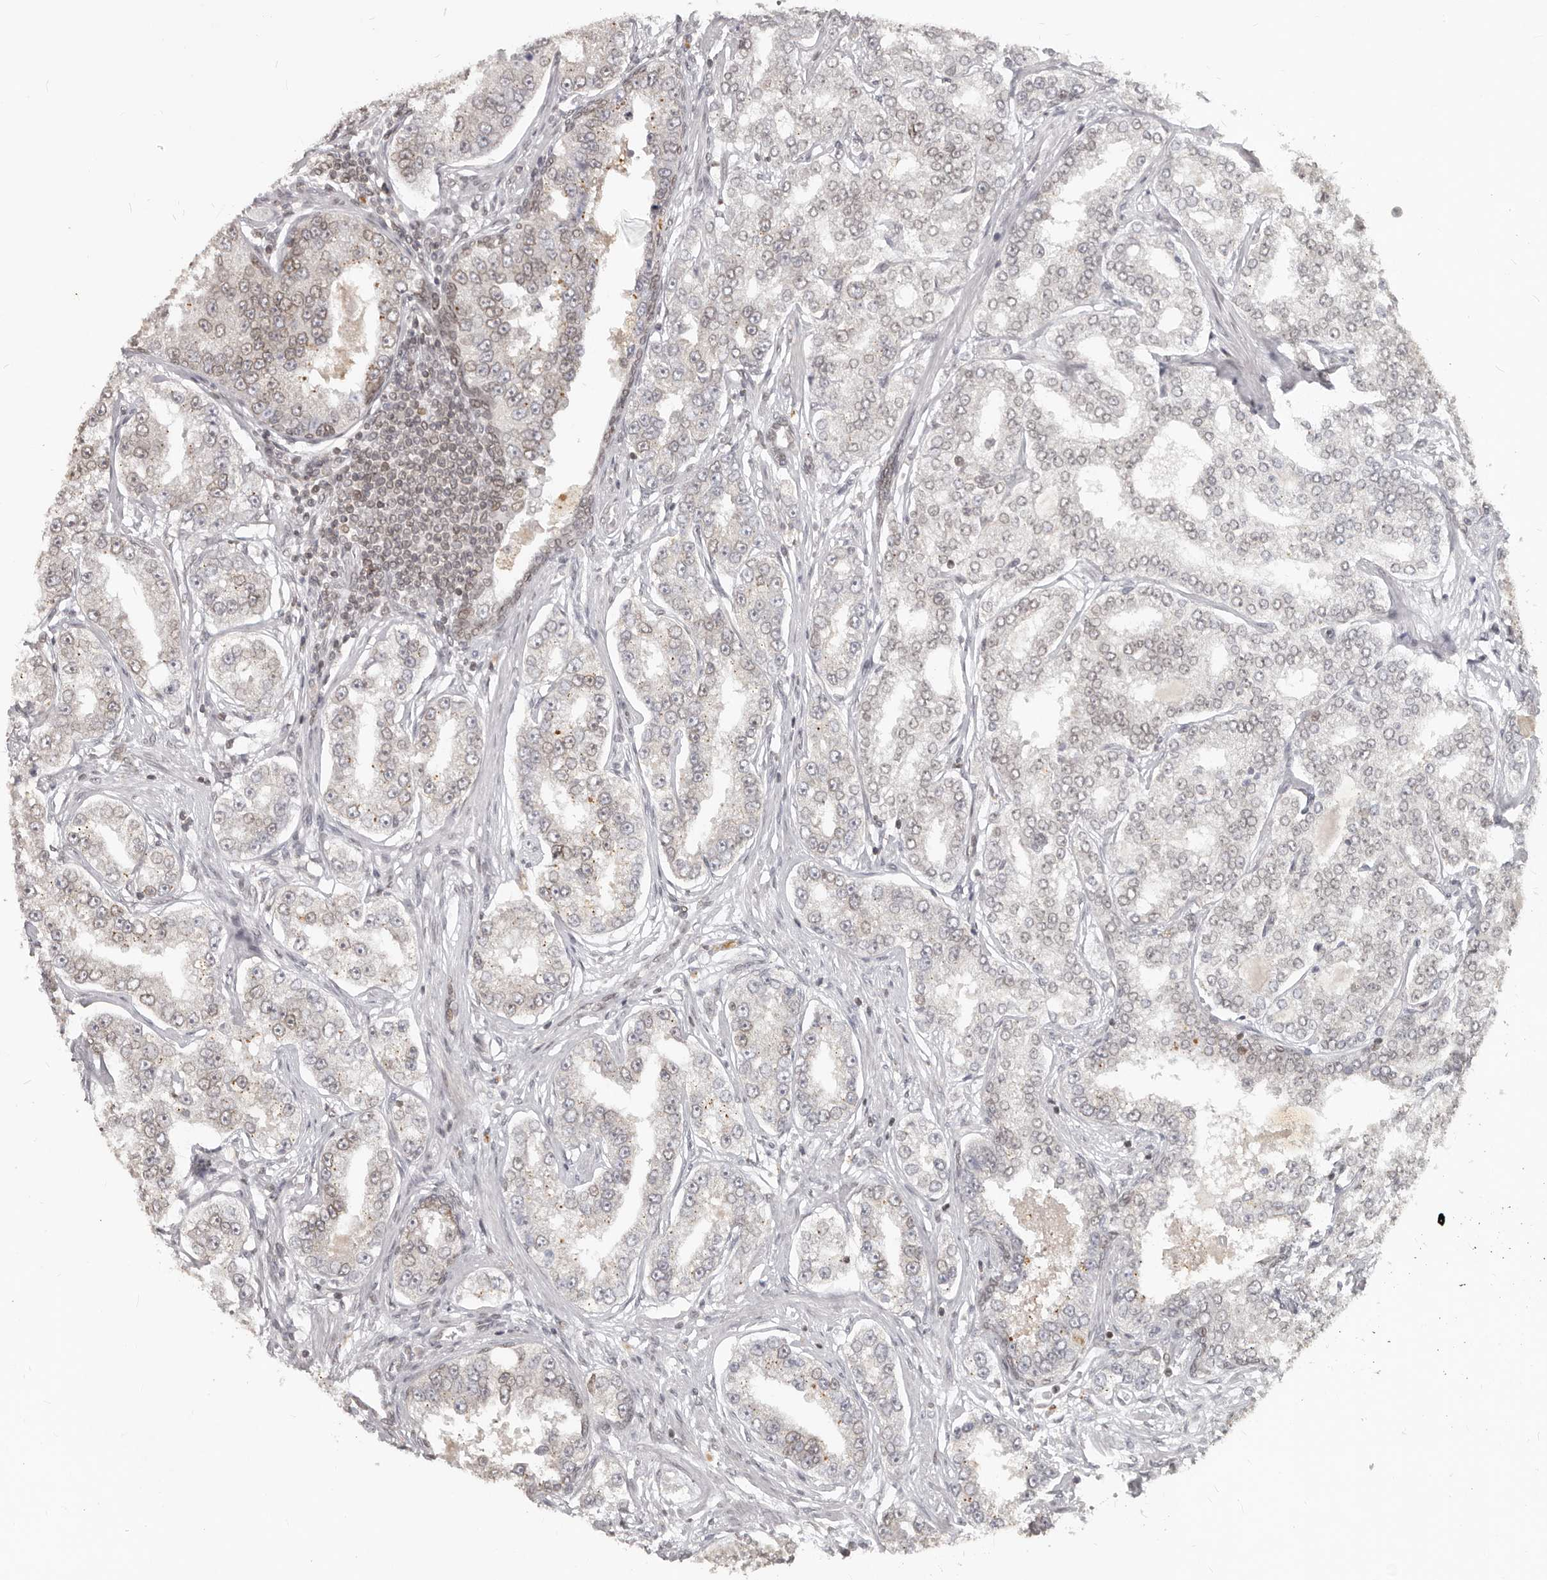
{"staining": {"intensity": "weak", "quantity": "25%-75%", "location": "cytoplasmic/membranous,nuclear"}, "tissue": "prostate cancer", "cell_type": "Tumor cells", "image_type": "cancer", "snomed": [{"axis": "morphology", "description": "Normal tissue, NOS"}, {"axis": "morphology", "description": "Adenocarcinoma, High grade"}, {"axis": "topography", "description": "Prostate"}], "caption": "High-power microscopy captured an immunohistochemistry (IHC) histopathology image of prostate cancer, revealing weak cytoplasmic/membranous and nuclear staining in about 25%-75% of tumor cells.", "gene": "NUP153", "patient": {"sex": "male", "age": 83}}